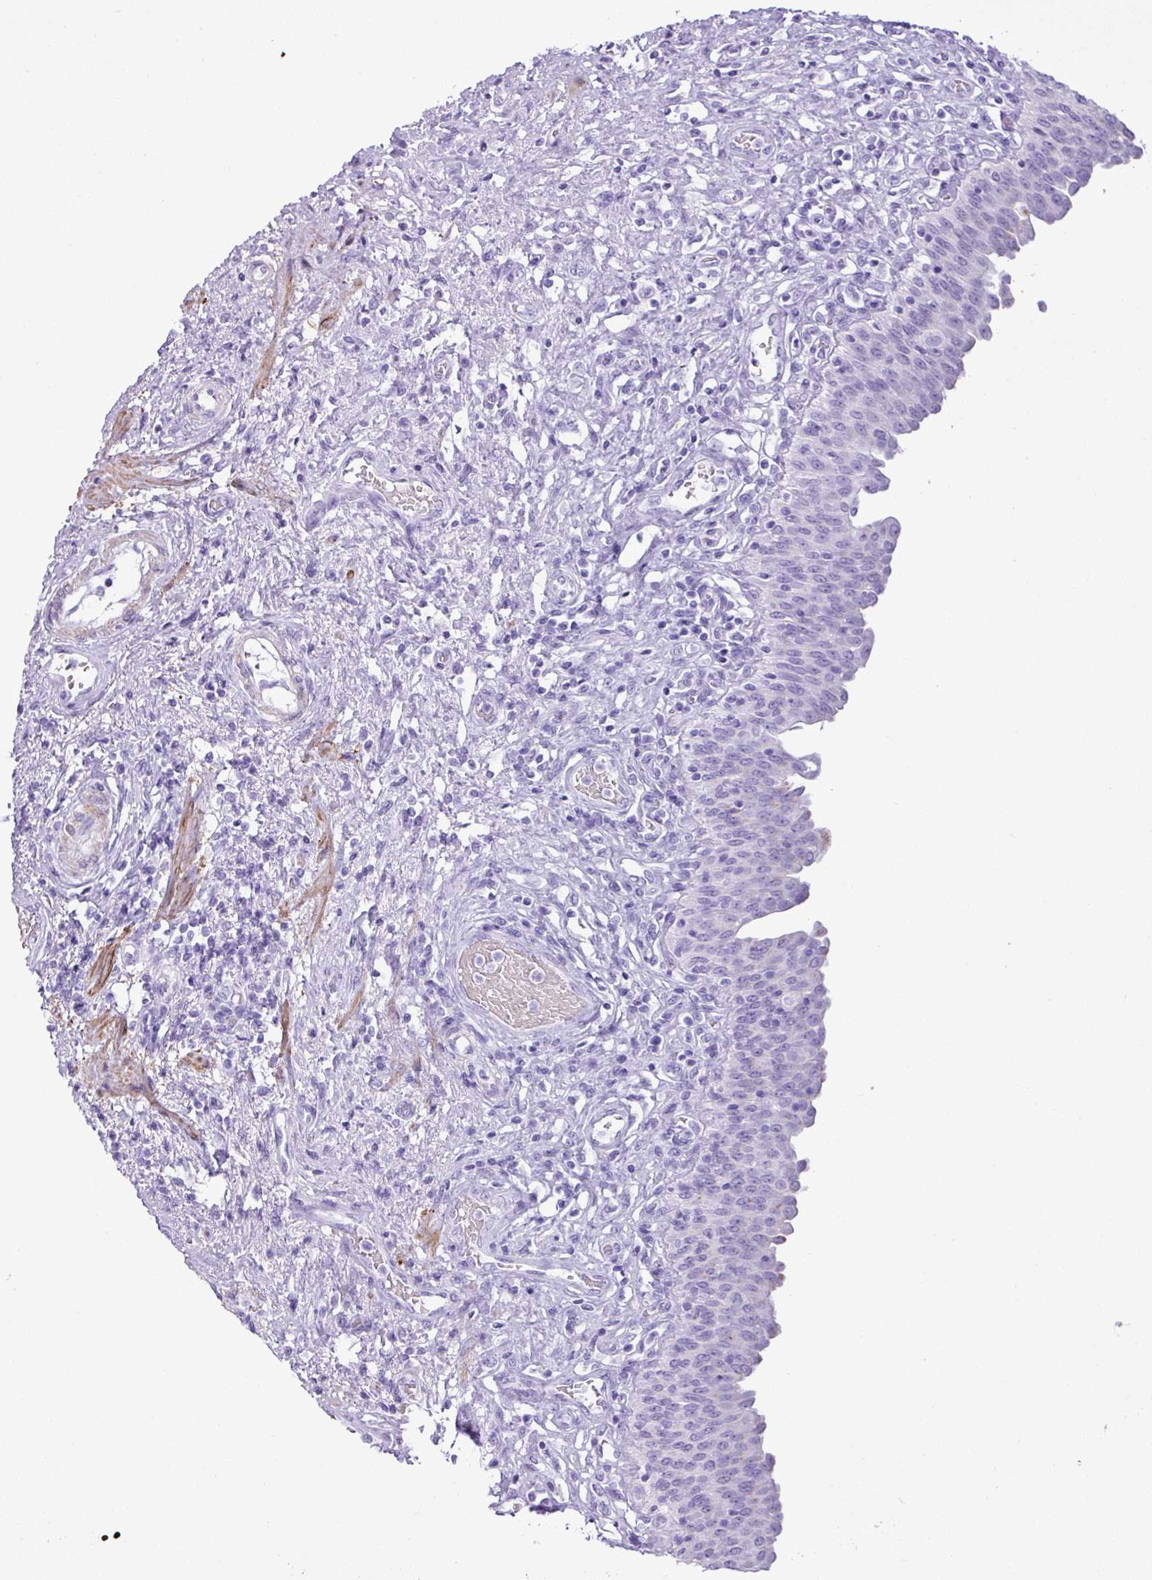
{"staining": {"intensity": "negative", "quantity": "none", "location": "none"}, "tissue": "urinary bladder", "cell_type": "Urothelial cells", "image_type": "normal", "snomed": [{"axis": "morphology", "description": "Normal tissue, NOS"}, {"axis": "topography", "description": "Urinary bladder"}], "caption": "Immunohistochemistry of benign human urinary bladder exhibits no staining in urothelial cells.", "gene": "ZSCAN5A", "patient": {"sex": "male", "age": 71}}